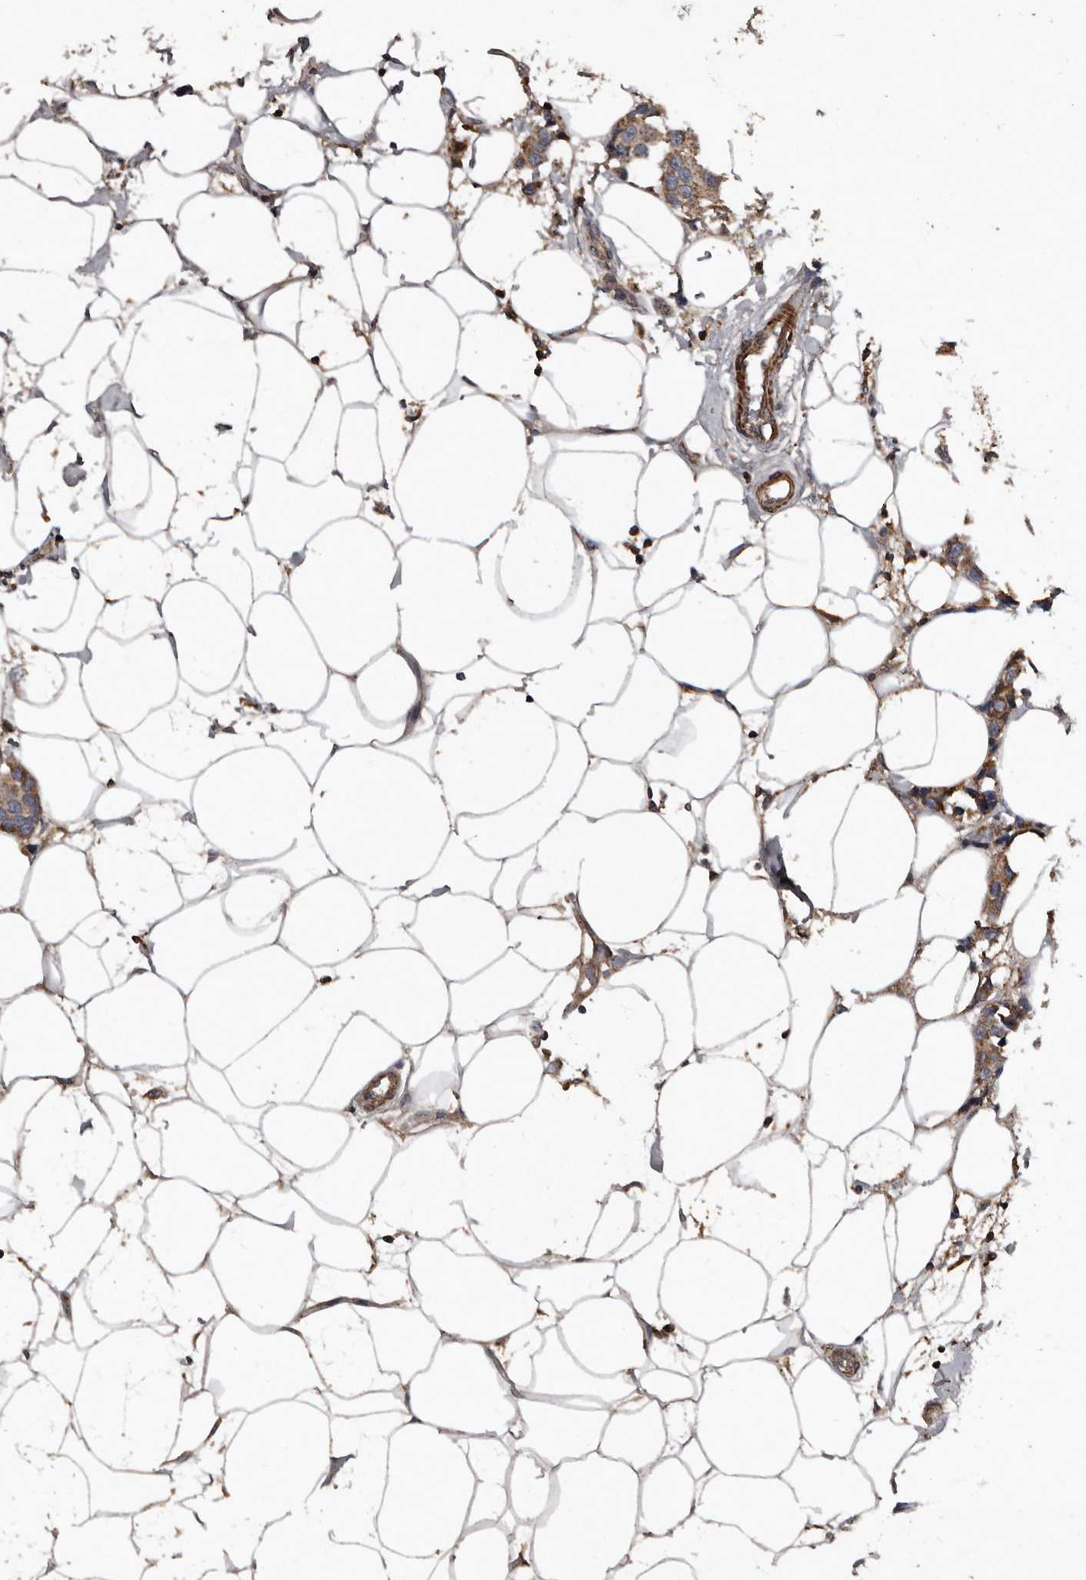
{"staining": {"intensity": "moderate", "quantity": ">75%", "location": "cytoplasmic/membranous"}, "tissue": "breast cancer", "cell_type": "Tumor cells", "image_type": "cancer", "snomed": [{"axis": "morphology", "description": "Normal tissue, NOS"}, {"axis": "morphology", "description": "Duct carcinoma"}, {"axis": "topography", "description": "Breast"}], "caption": "Breast cancer (infiltrating ductal carcinoma) stained with a protein marker reveals moderate staining in tumor cells.", "gene": "GREB1", "patient": {"sex": "female", "age": 39}}